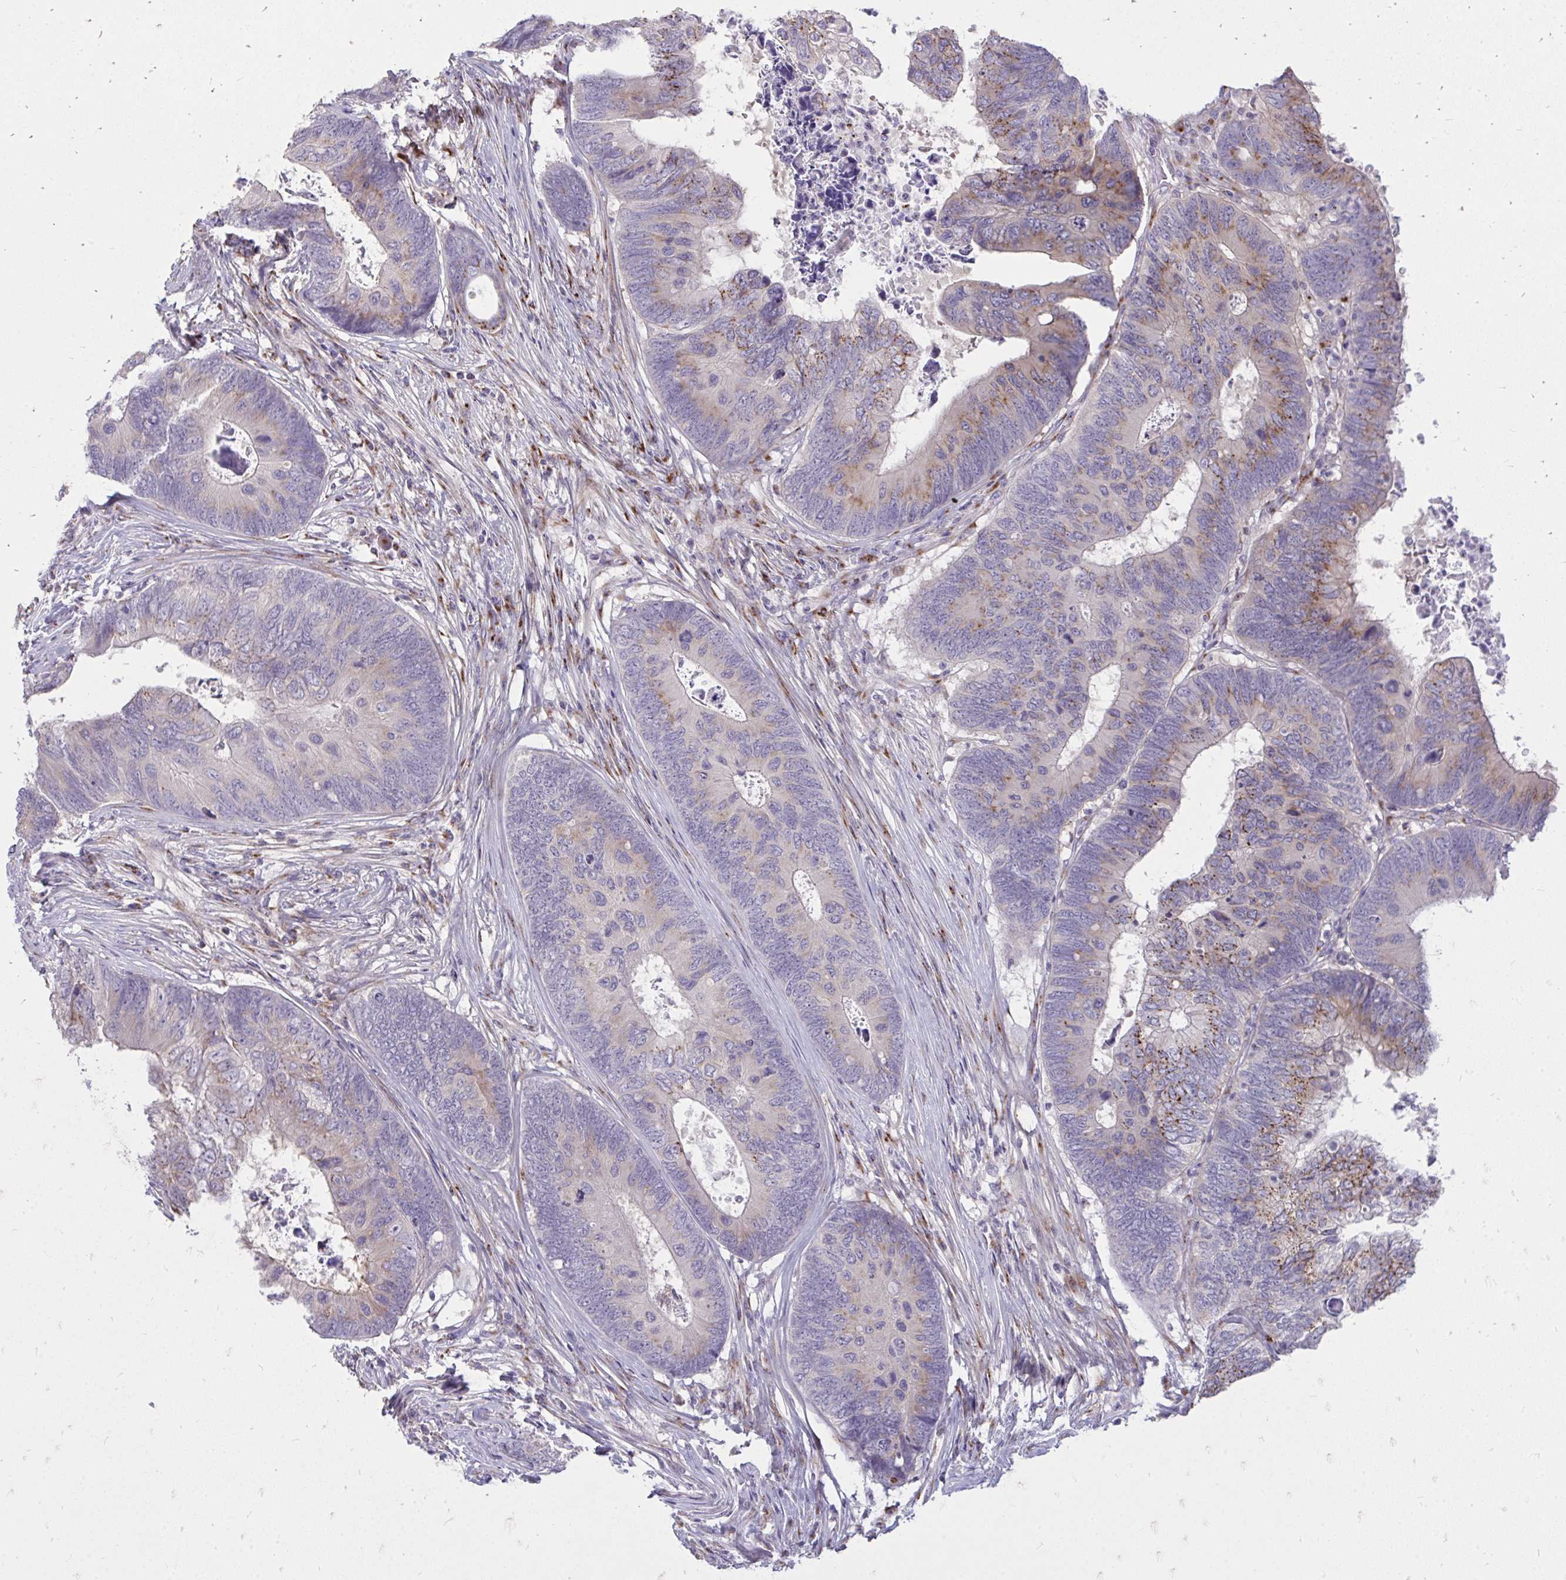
{"staining": {"intensity": "moderate", "quantity": "25%-75%", "location": "cytoplasmic/membranous"}, "tissue": "colorectal cancer", "cell_type": "Tumor cells", "image_type": "cancer", "snomed": [{"axis": "morphology", "description": "Adenocarcinoma, NOS"}, {"axis": "topography", "description": "Colon"}], "caption": "Immunohistochemical staining of human colorectal adenocarcinoma shows moderate cytoplasmic/membranous protein positivity in about 25%-75% of tumor cells.", "gene": "RAB6B", "patient": {"sex": "female", "age": 67}}